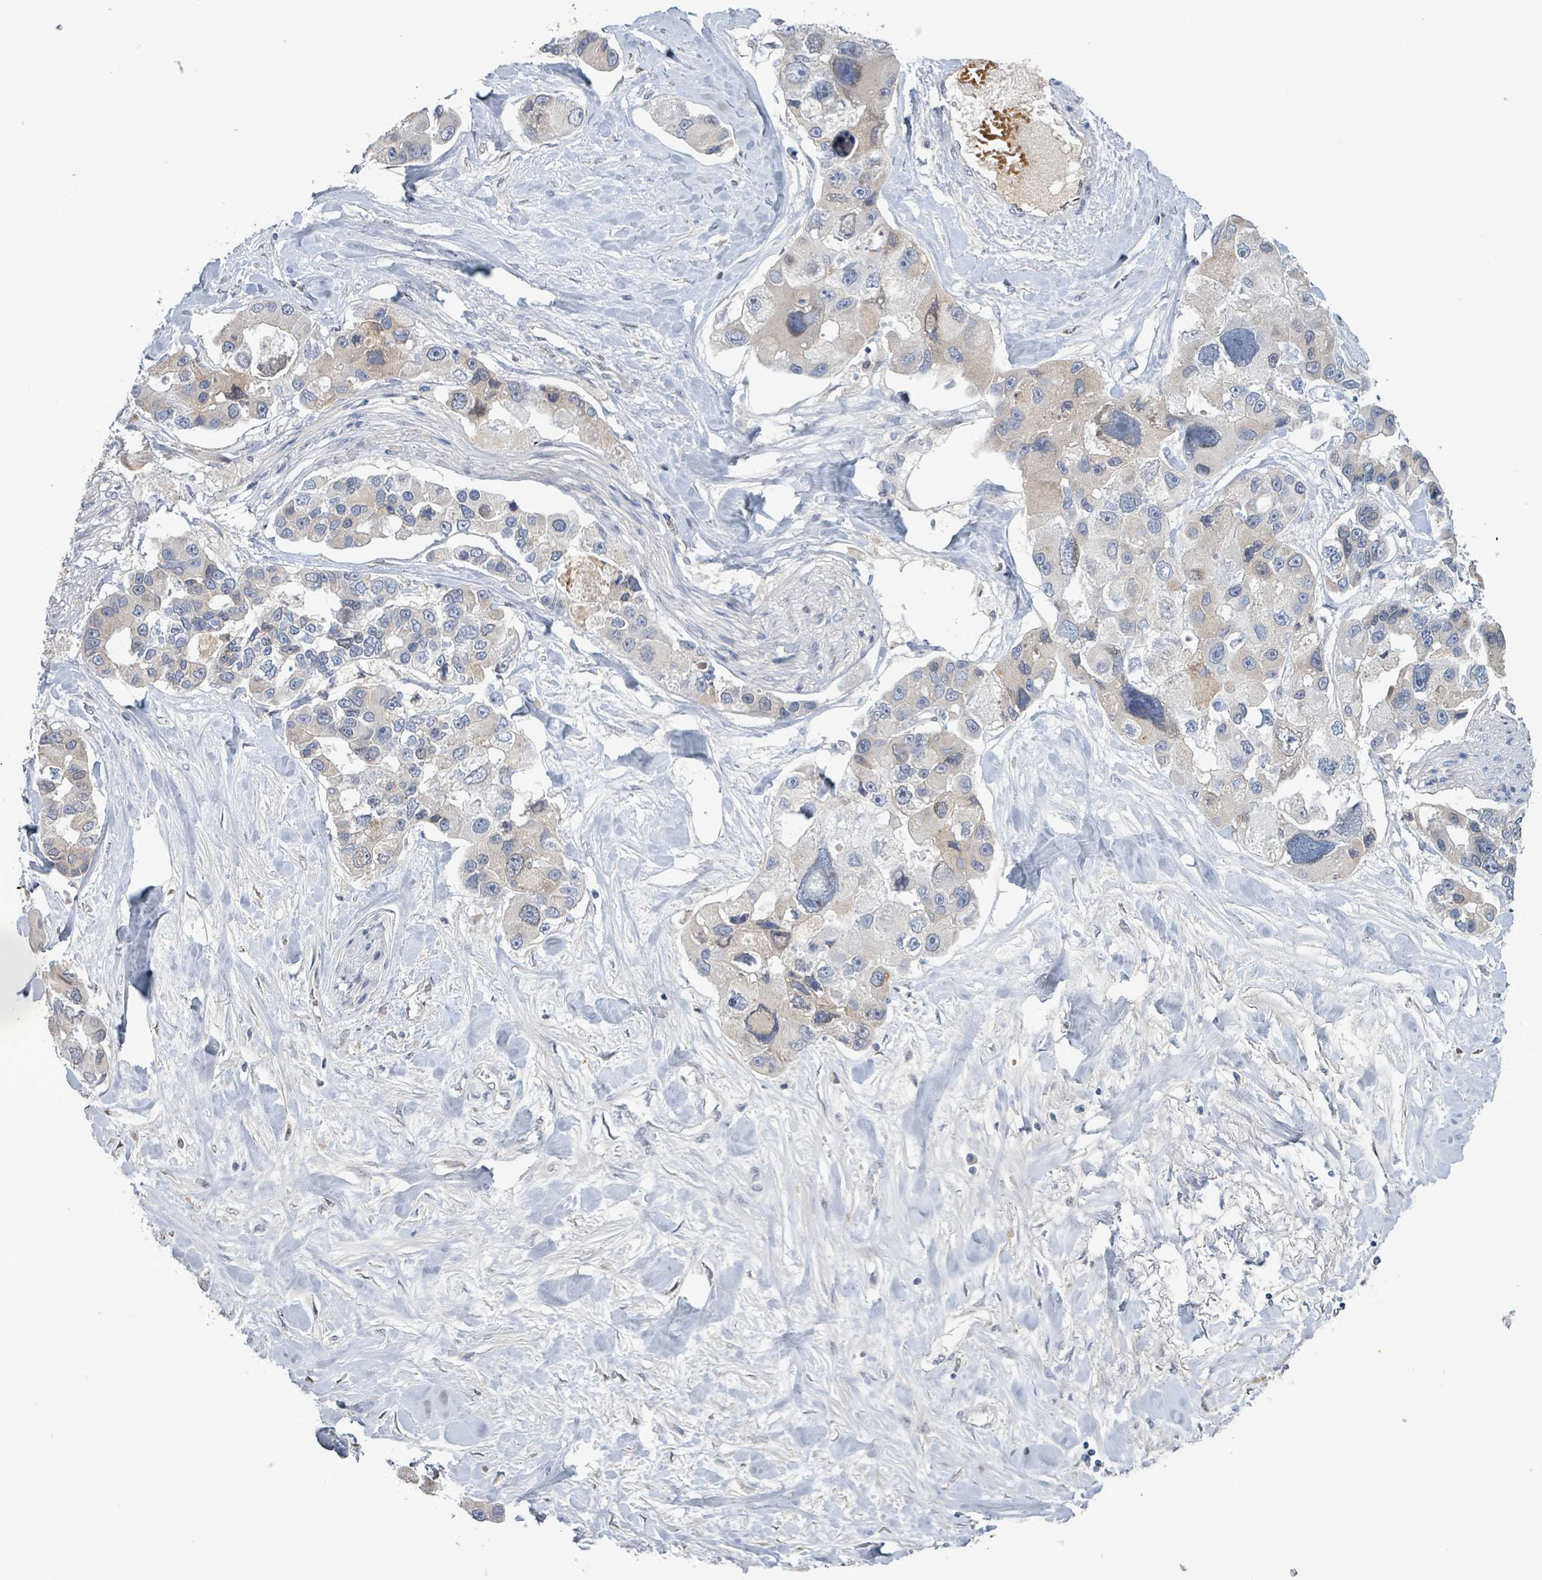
{"staining": {"intensity": "negative", "quantity": "none", "location": "none"}, "tissue": "lung cancer", "cell_type": "Tumor cells", "image_type": "cancer", "snomed": [{"axis": "morphology", "description": "Adenocarcinoma, NOS"}, {"axis": "topography", "description": "Lung"}], "caption": "The photomicrograph exhibits no staining of tumor cells in lung cancer. Nuclei are stained in blue.", "gene": "GRM8", "patient": {"sex": "female", "age": 54}}